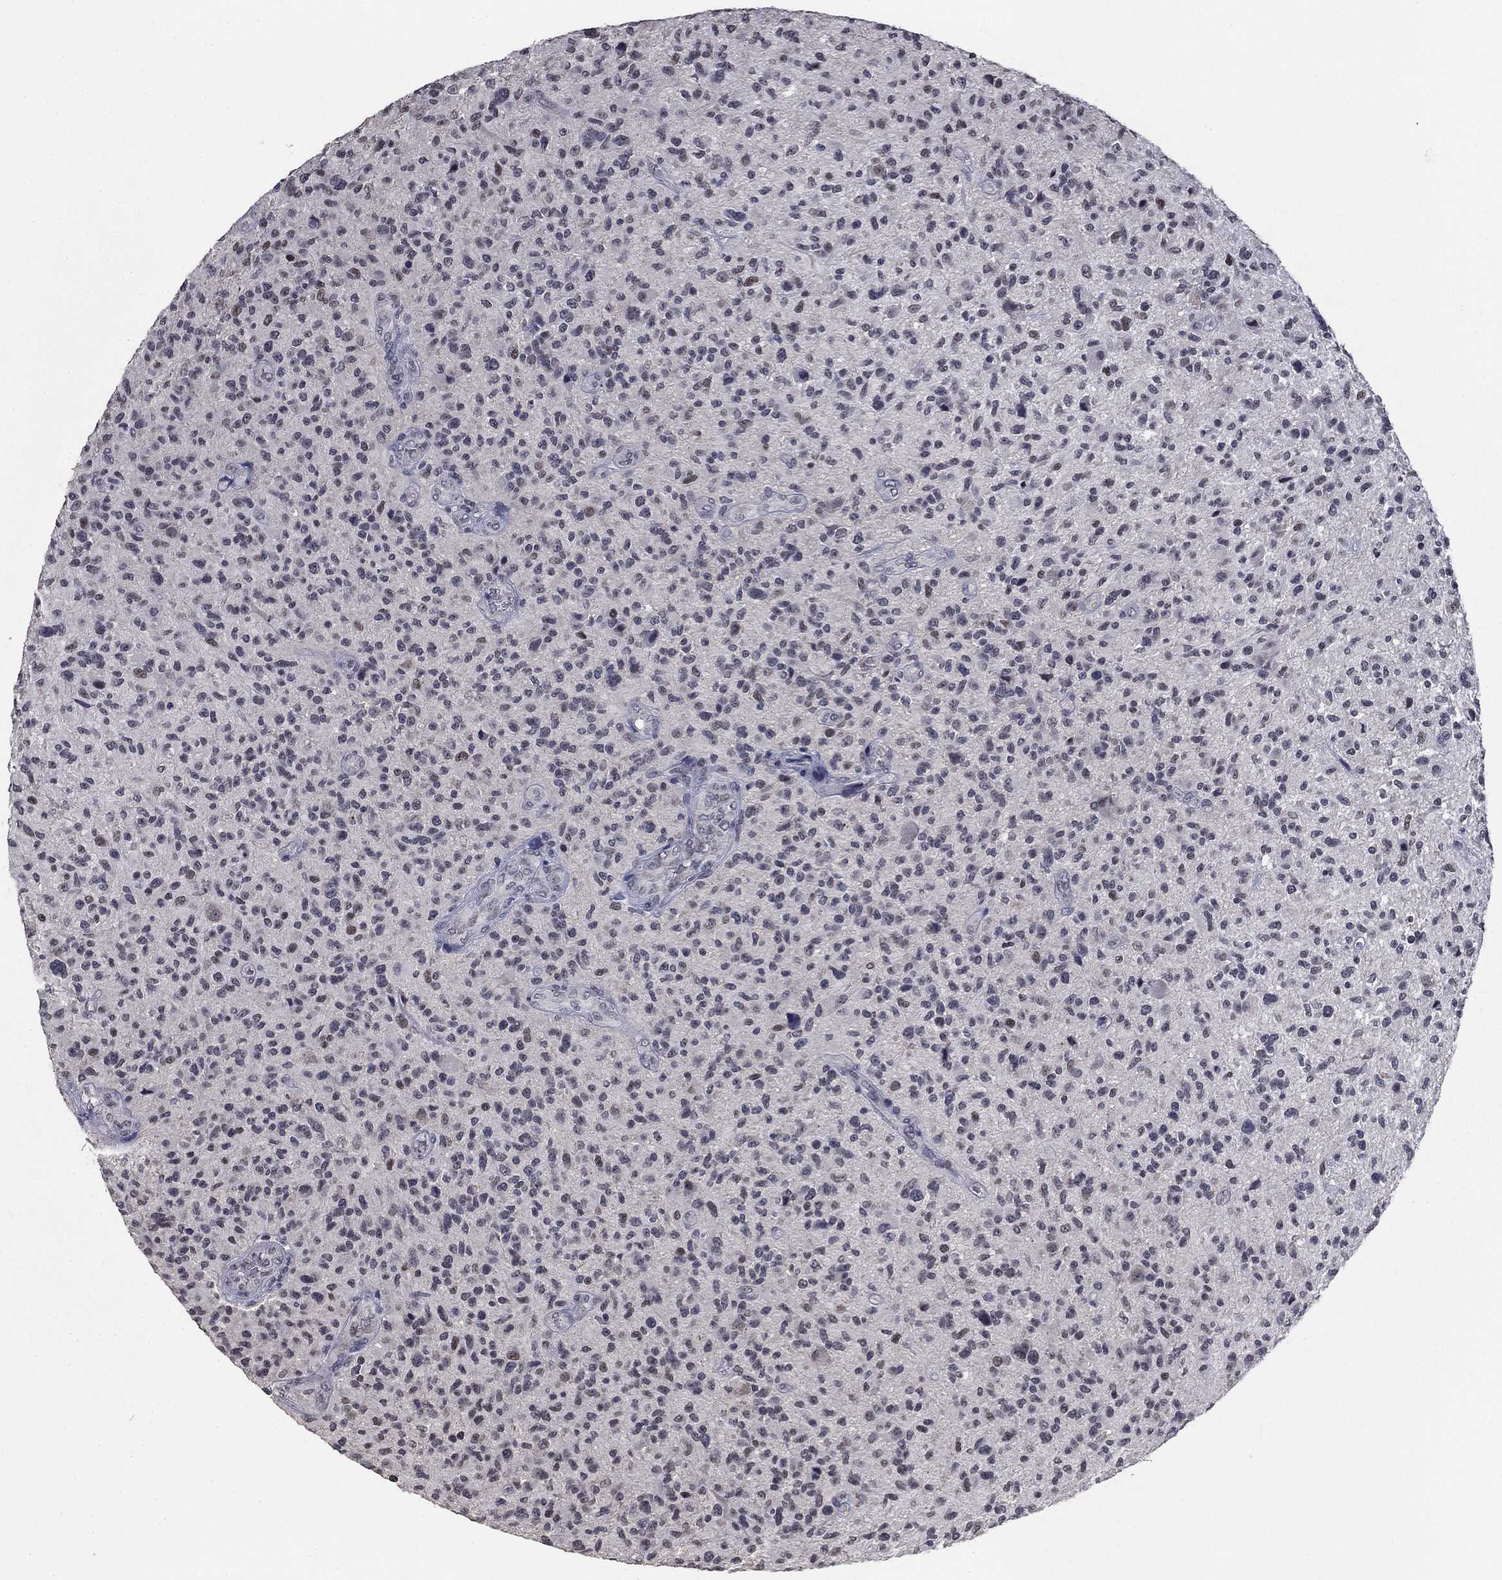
{"staining": {"intensity": "negative", "quantity": "none", "location": "none"}, "tissue": "glioma", "cell_type": "Tumor cells", "image_type": "cancer", "snomed": [{"axis": "morphology", "description": "Glioma, malignant, High grade"}, {"axis": "topography", "description": "Brain"}], "caption": "IHC of glioma displays no positivity in tumor cells.", "gene": "SPATA33", "patient": {"sex": "male", "age": 47}}